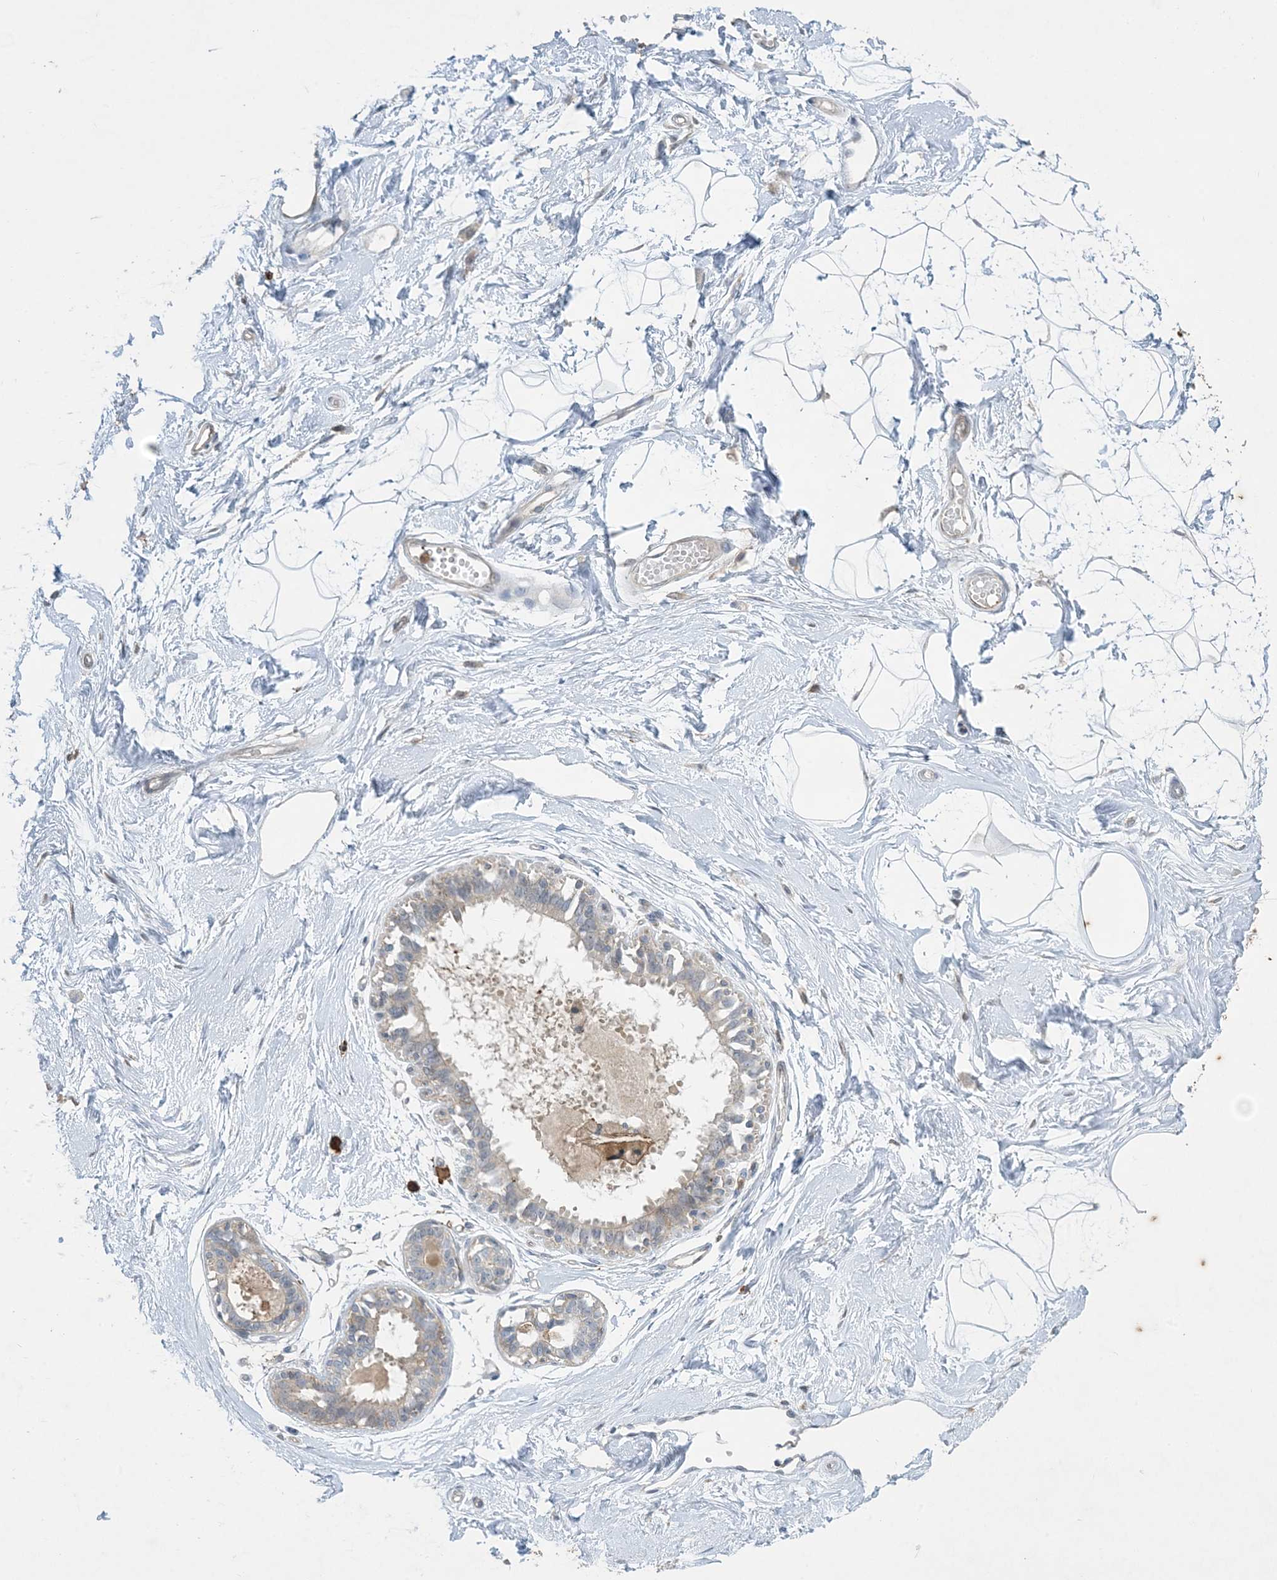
{"staining": {"intensity": "negative", "quantity": "none", "location": "none"}, "tissue": "breast", "cell_type": "Adipocytes", "image_type": "normal", "snomed": [{"axis": "morphology", "description": "Normal tissue, NOS"}, {"axis": "topography", "description": "Breast"}], "caption": "Histopathology image shows no significant protein expression in adipocytes of normal breast.", "gene": "TMSB4X", "patient": {"sex": "female", "age": 45}}